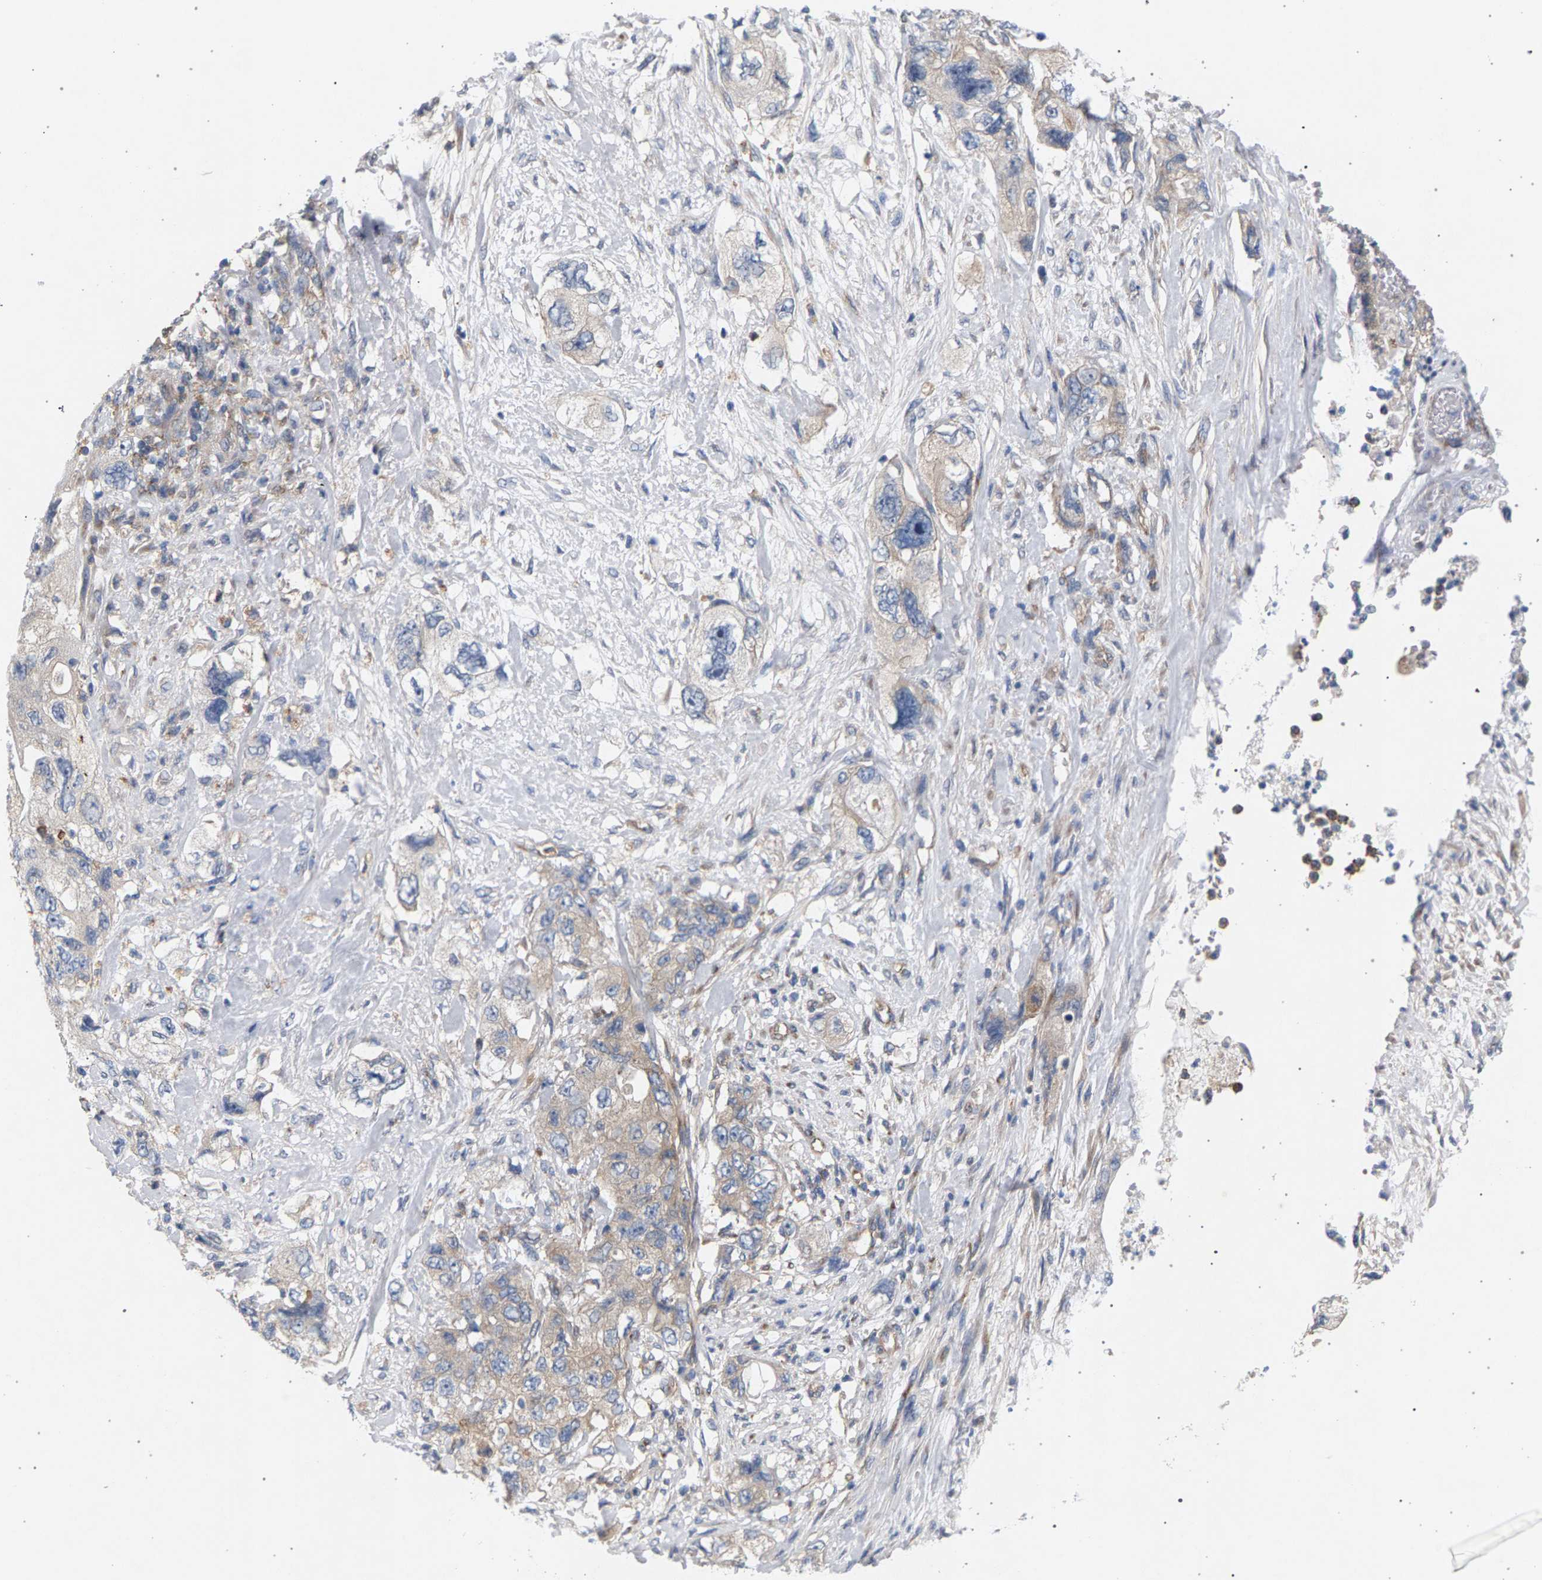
{"staining": {"intensity": "moderate", "quantity": "25%-75%", "location": "cytoplasmic/membranous"}, "tissue": "pancreatic cancer", "cell_type": "Tumor cells", "image_type": "cancer", "snomed": [{"axis": "morphology", "description": "Adenocarcinoma, NOS"}, {"axis": "topography", "description": "Pancreas"}], "caption": "A high-resolution micrograph shows immunohistochemistry staining of pancreatic cancer (adenocarcinoma), which displays moderate cytoplasmic/membranous expression in approximately 25%-75% of tumor cells. (Stains: DAB in brown, nuclei in blue, Microscopy: brightfield microscopy at high magnification).", "gene": "MAMDC2", "patient": {"sex": "female", "age": 73}}